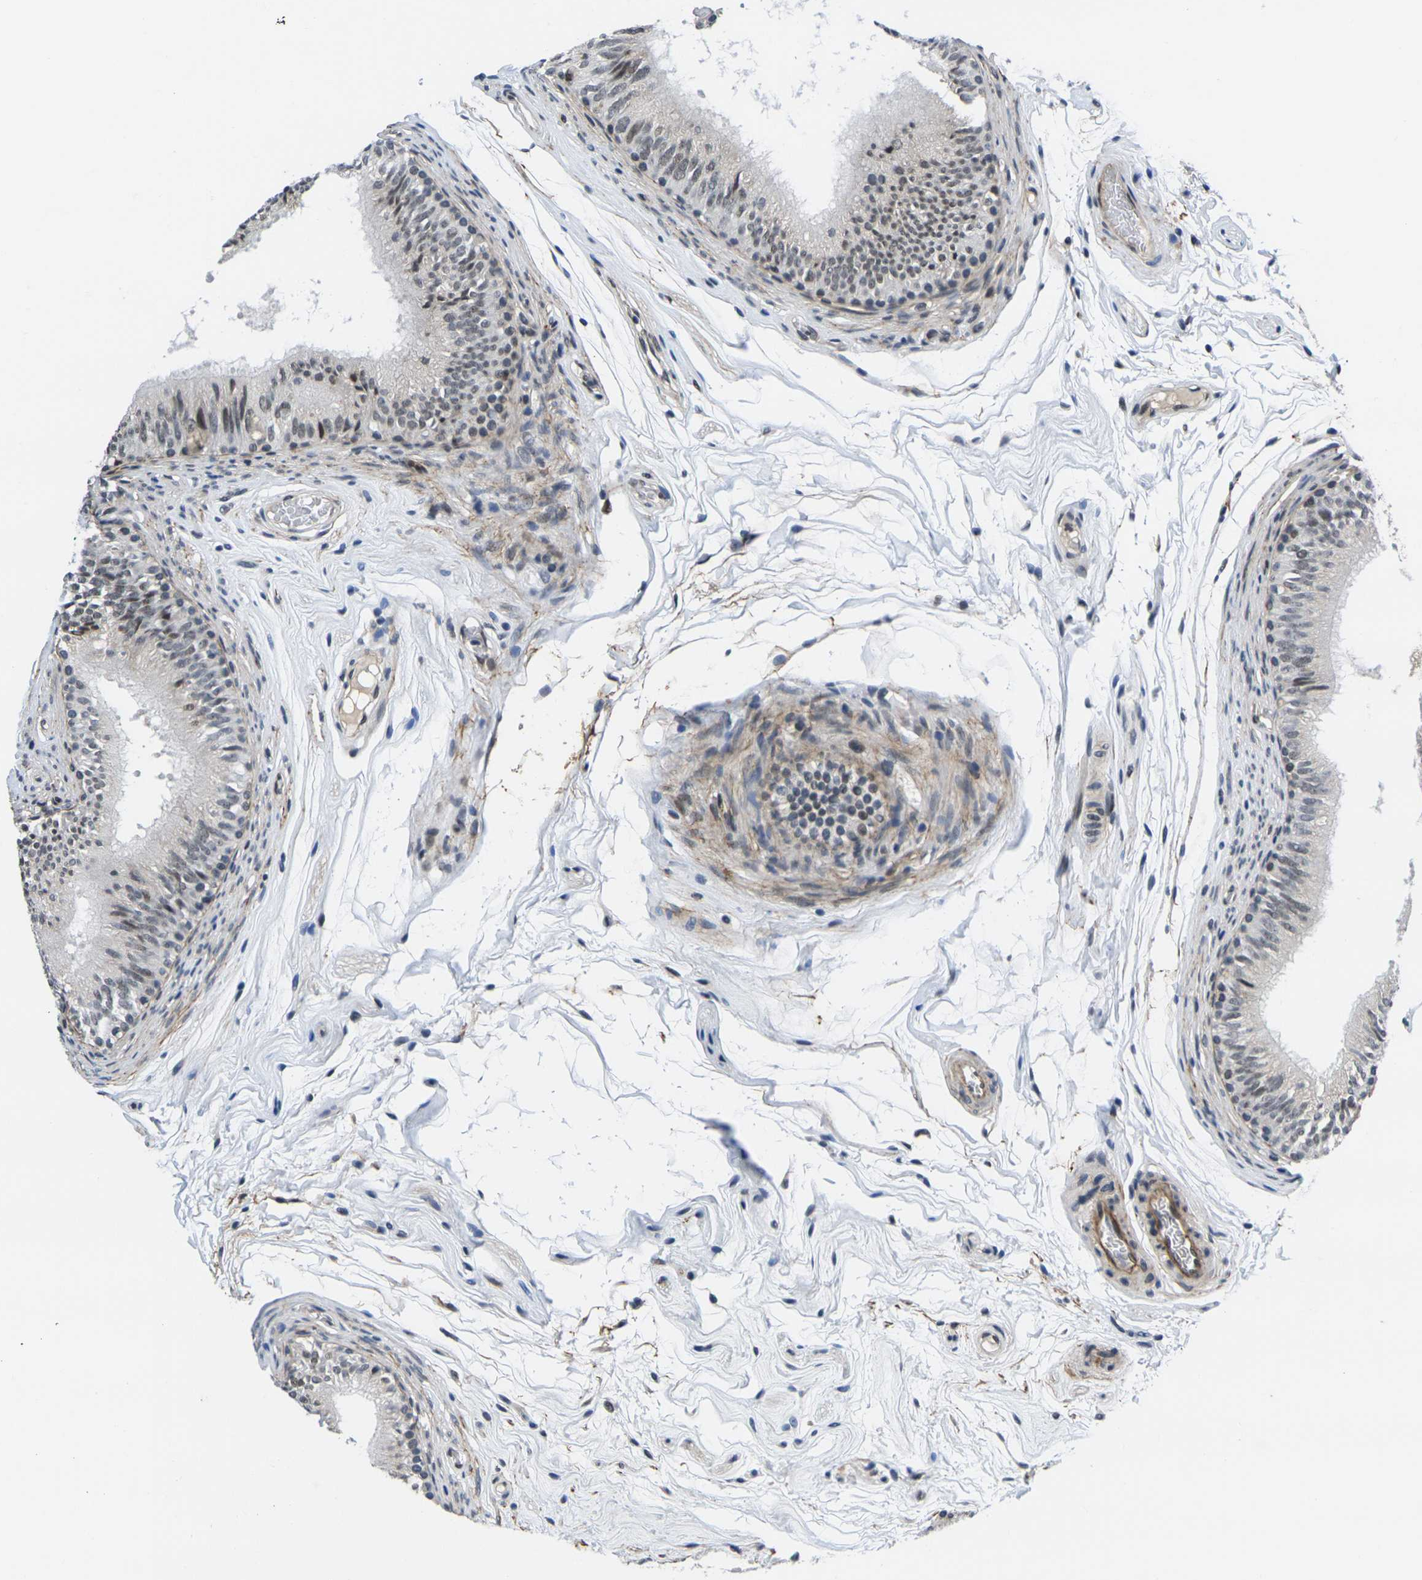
{"staining": {"intensity": "moderate", "quantity": "<25%", "location": "nuclear"}, "tissue": "epididymis", "cell_type": "Glandular cells", "image_type": "normal", "snomed": [{"axis": "morphology", "description": "Normal tissue, NOS"}, {"axis": "topography", "description": "Epididymis"}], "caption": "Human epididymis stained with a brown dye reveals moderate nuclear positive expression in about <25% of glandular cells.", "gene": "RBM7", "patient": {"sex": "male", "age": 36}}